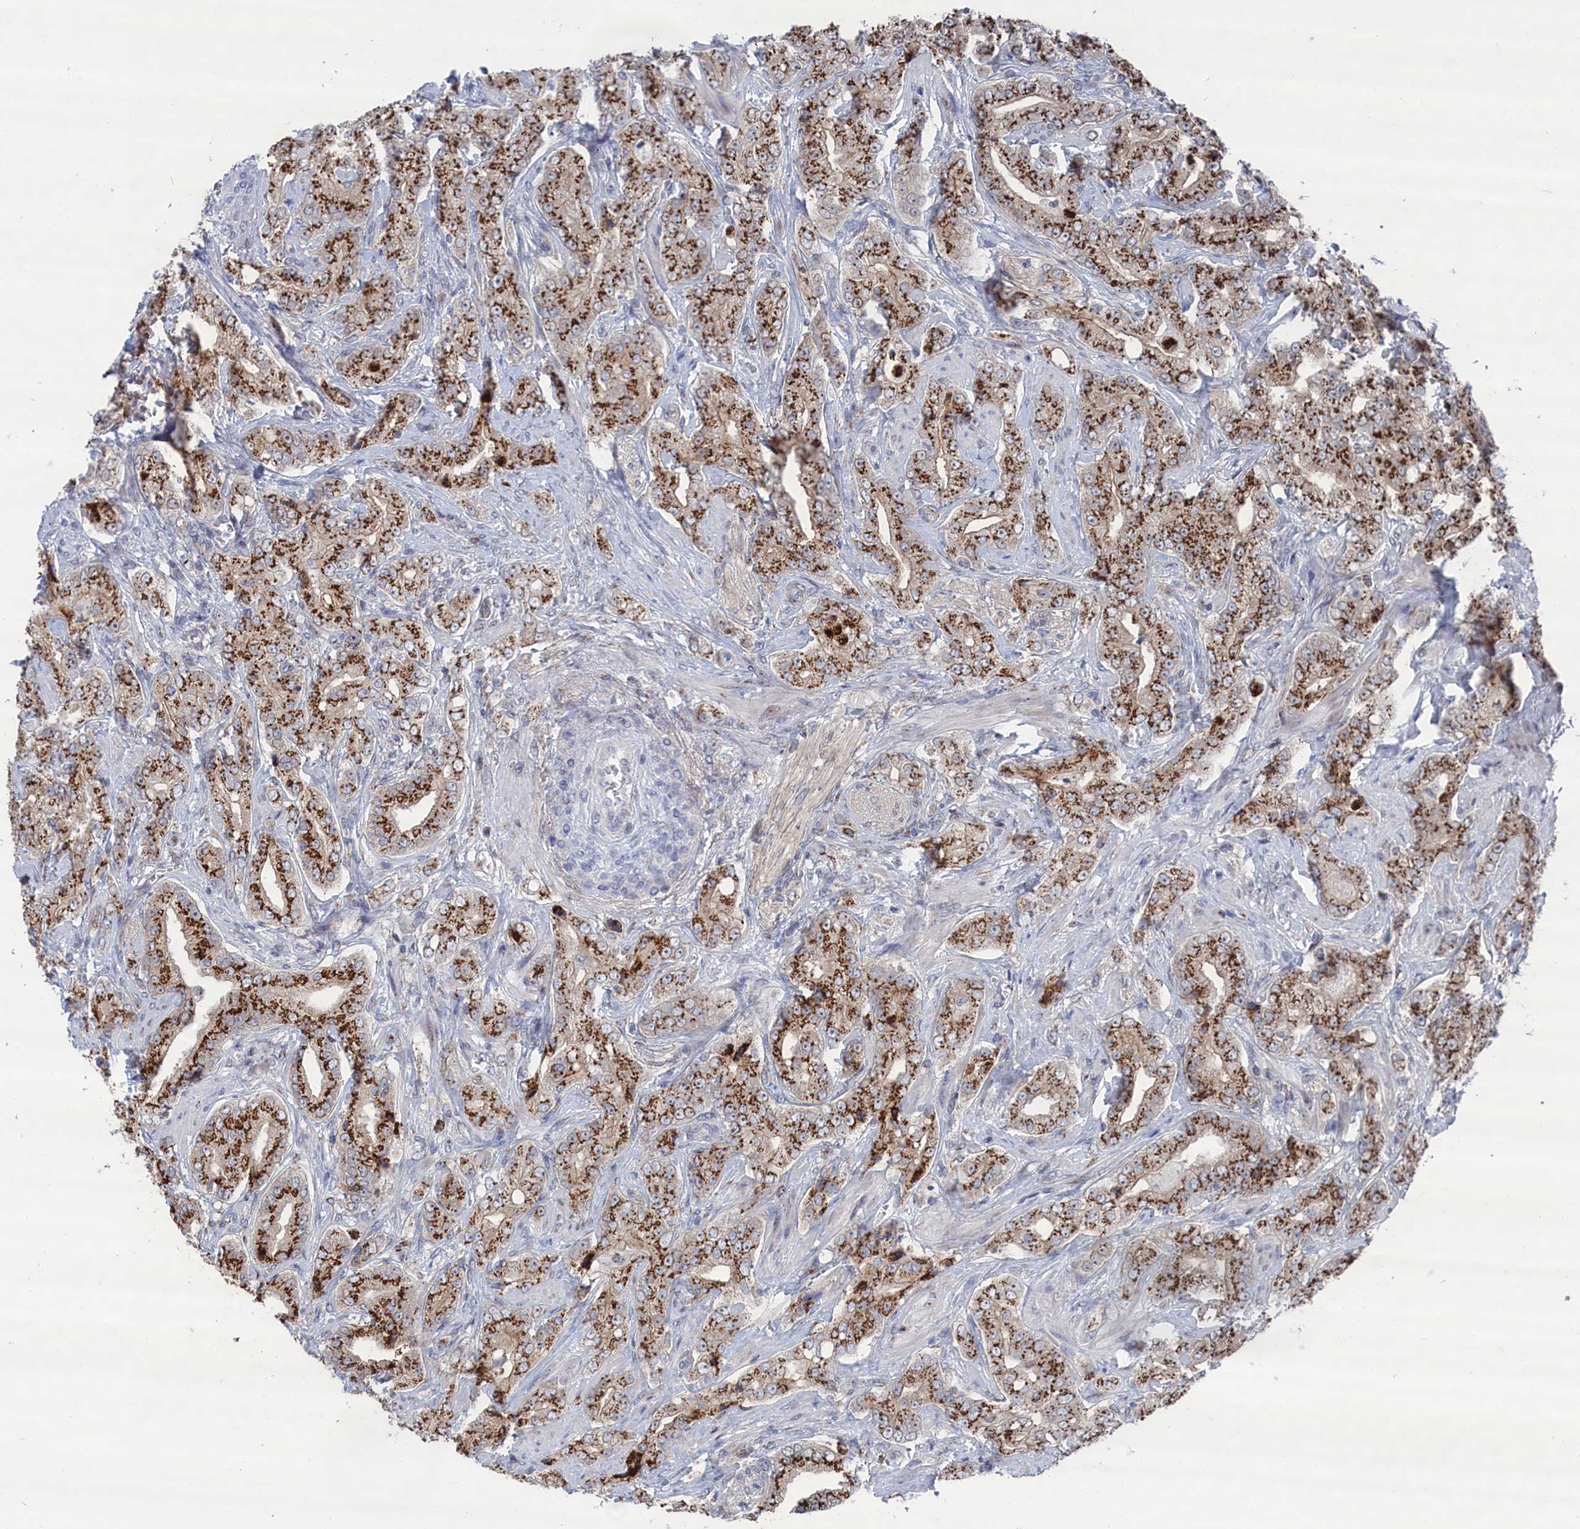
{"staining": {"intensity": "moderate", "quantity": ">75%", "location": "cytoplasmic/membranous"}, "tissue": "prostate cancer", "cell_type": "Tumor cells", "image_type": "cancer", "snomed": [{"axis": "morphology", "description": "Adenocarcinoma, Low grade"}, {"axis": "topography", "description": "Prostate"}], "caption": "Moderate cytoplasmic/membranous positivity is appreciated in about >75% of tumor cells in adenocarcinoma (low-grade) (prostate).", "gene": "IRX1", "patient": {"sex": "male", "age": 67}}